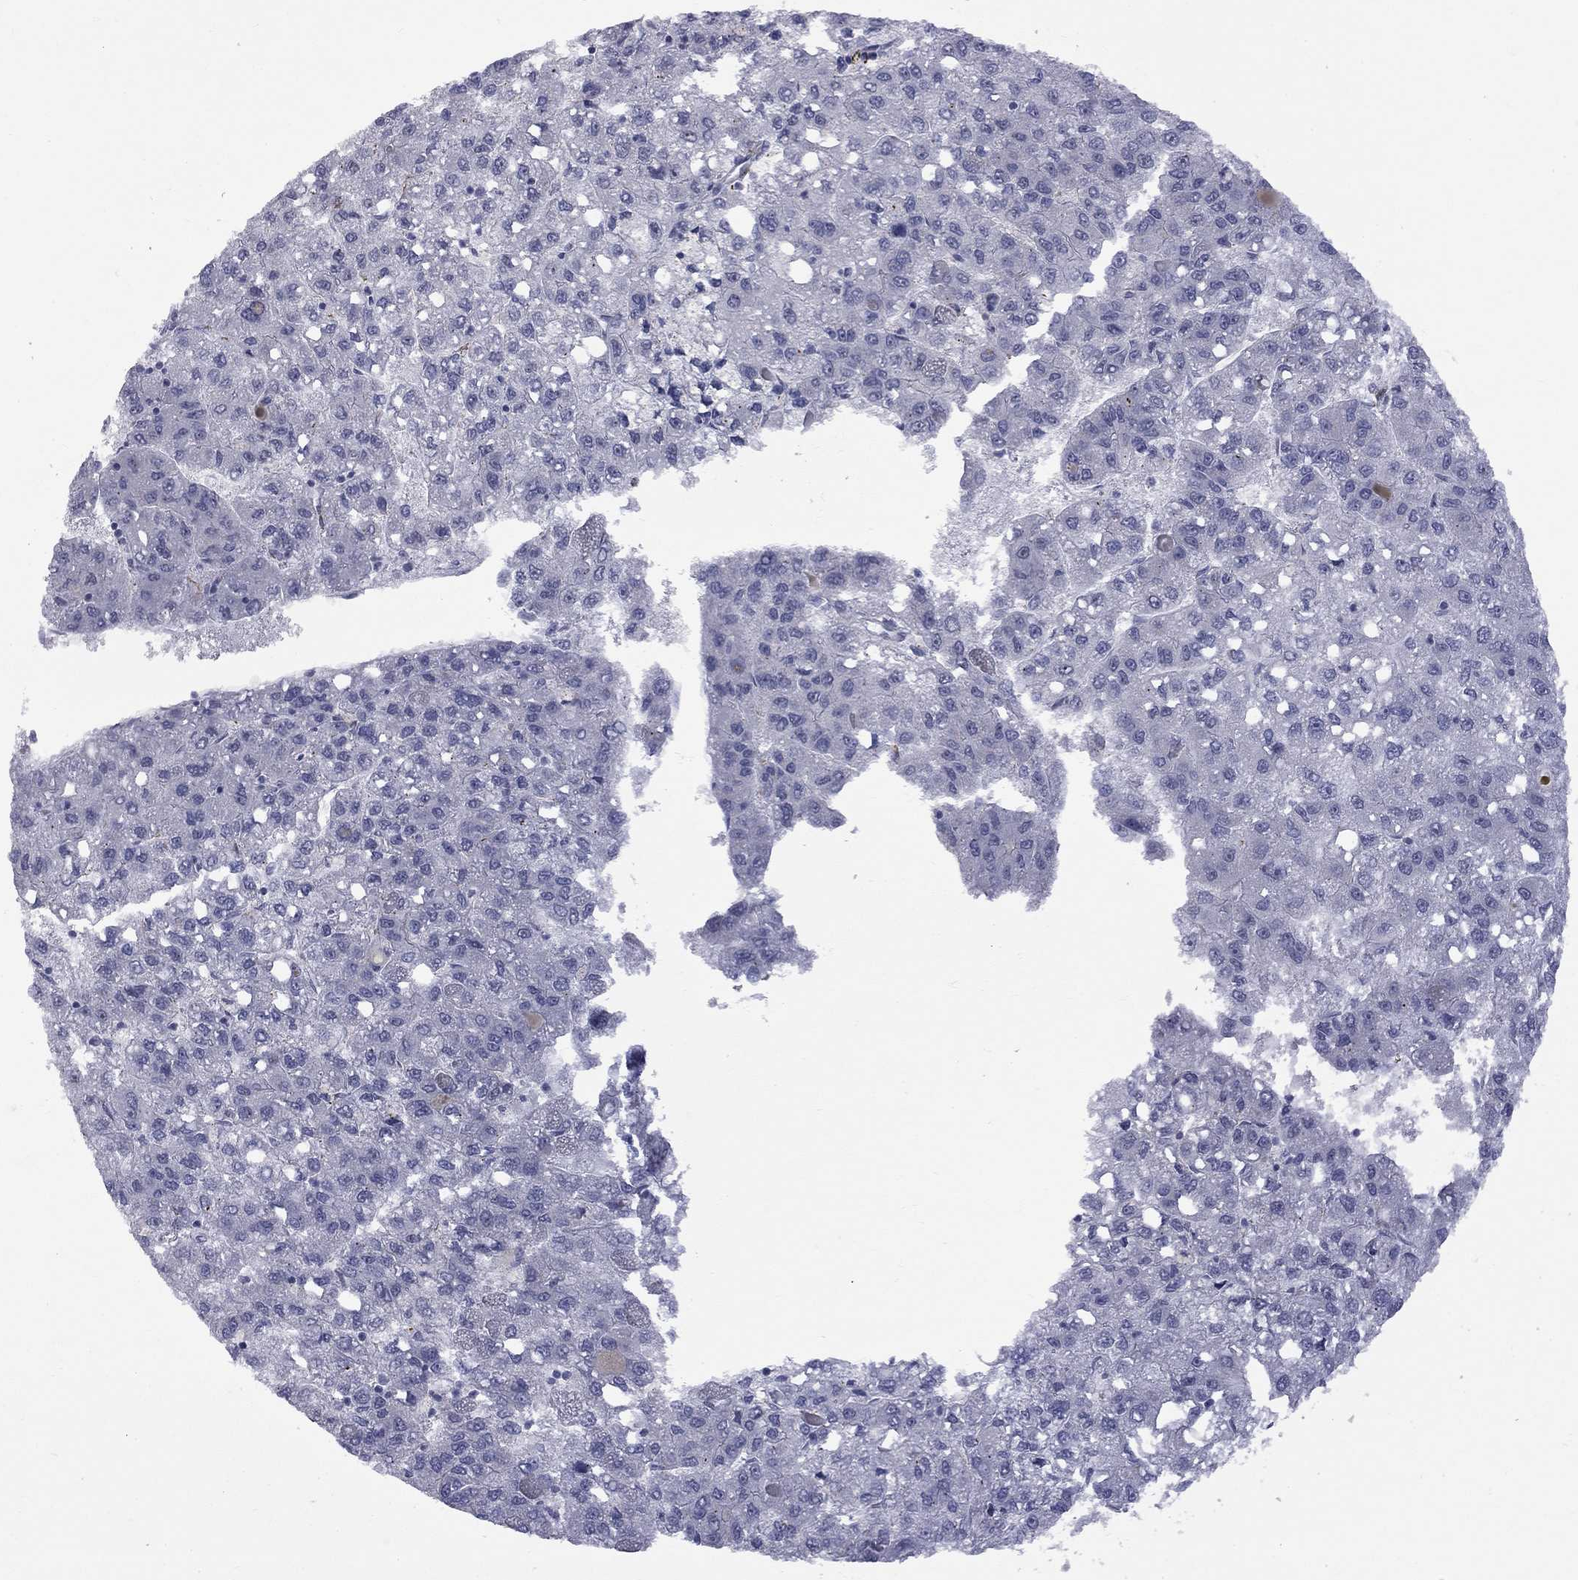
{"staining": {"intensity": "negative", "quantity": "none", "location": "none"}, "tissue": "liver cancer", "cell_type": "Tumor cells", "image_type": "cancer", "snomed": [{"axis": "morphology", "description": "Carcinoma, Hepatocellular, NOS"}, {"axis": "topography", "description": "Liver"}], "caption": "The photomicrograph reveals no staining of tumor cells in liver hepatocellular carcinoma.", "gene": "GSG1L", "patient": {"sex": "female", "age": 82}}